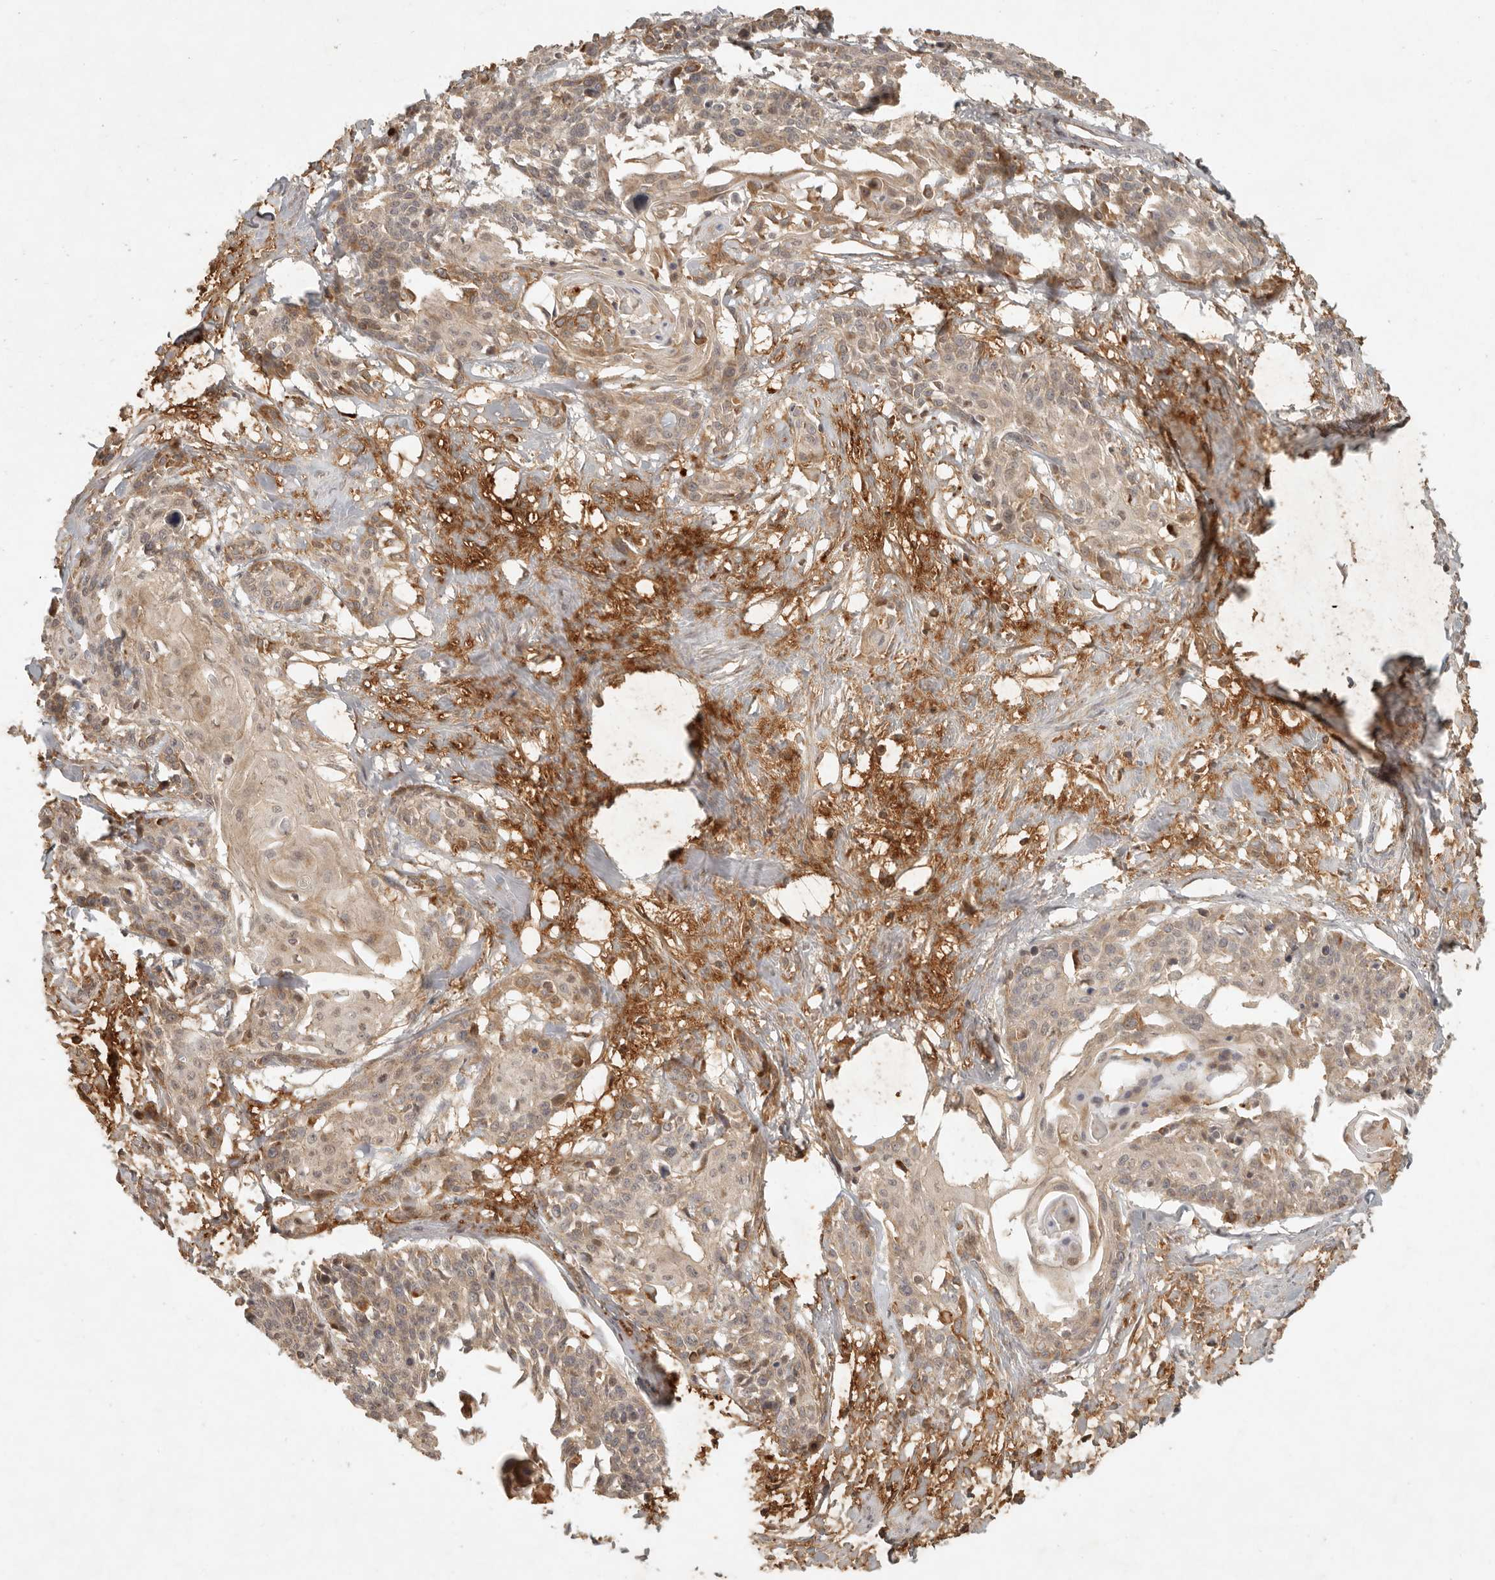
{"staining": {"intensity": "weak", "quantity": "25%-75%", "location": "cytoplasmic/membranous"}, "tissue": "cervical cancer", "cell_type": "Tumor cells", "image_type": "cancer", "snomed": [{"axis": "morphology", "description": "Squamous cell carcinoma, NOS"}, {"axis": "topography", "description": "Cervix"}], "caption": "A high-resolution micrograph shows IHC staining of cervical cancer, which exhibits weak cytoplasmic/membranous positivity in approximately 25%-75% of tumor cells.", "gene": "ANKRD61", "patient": {"sex": "female", "age": 57}}